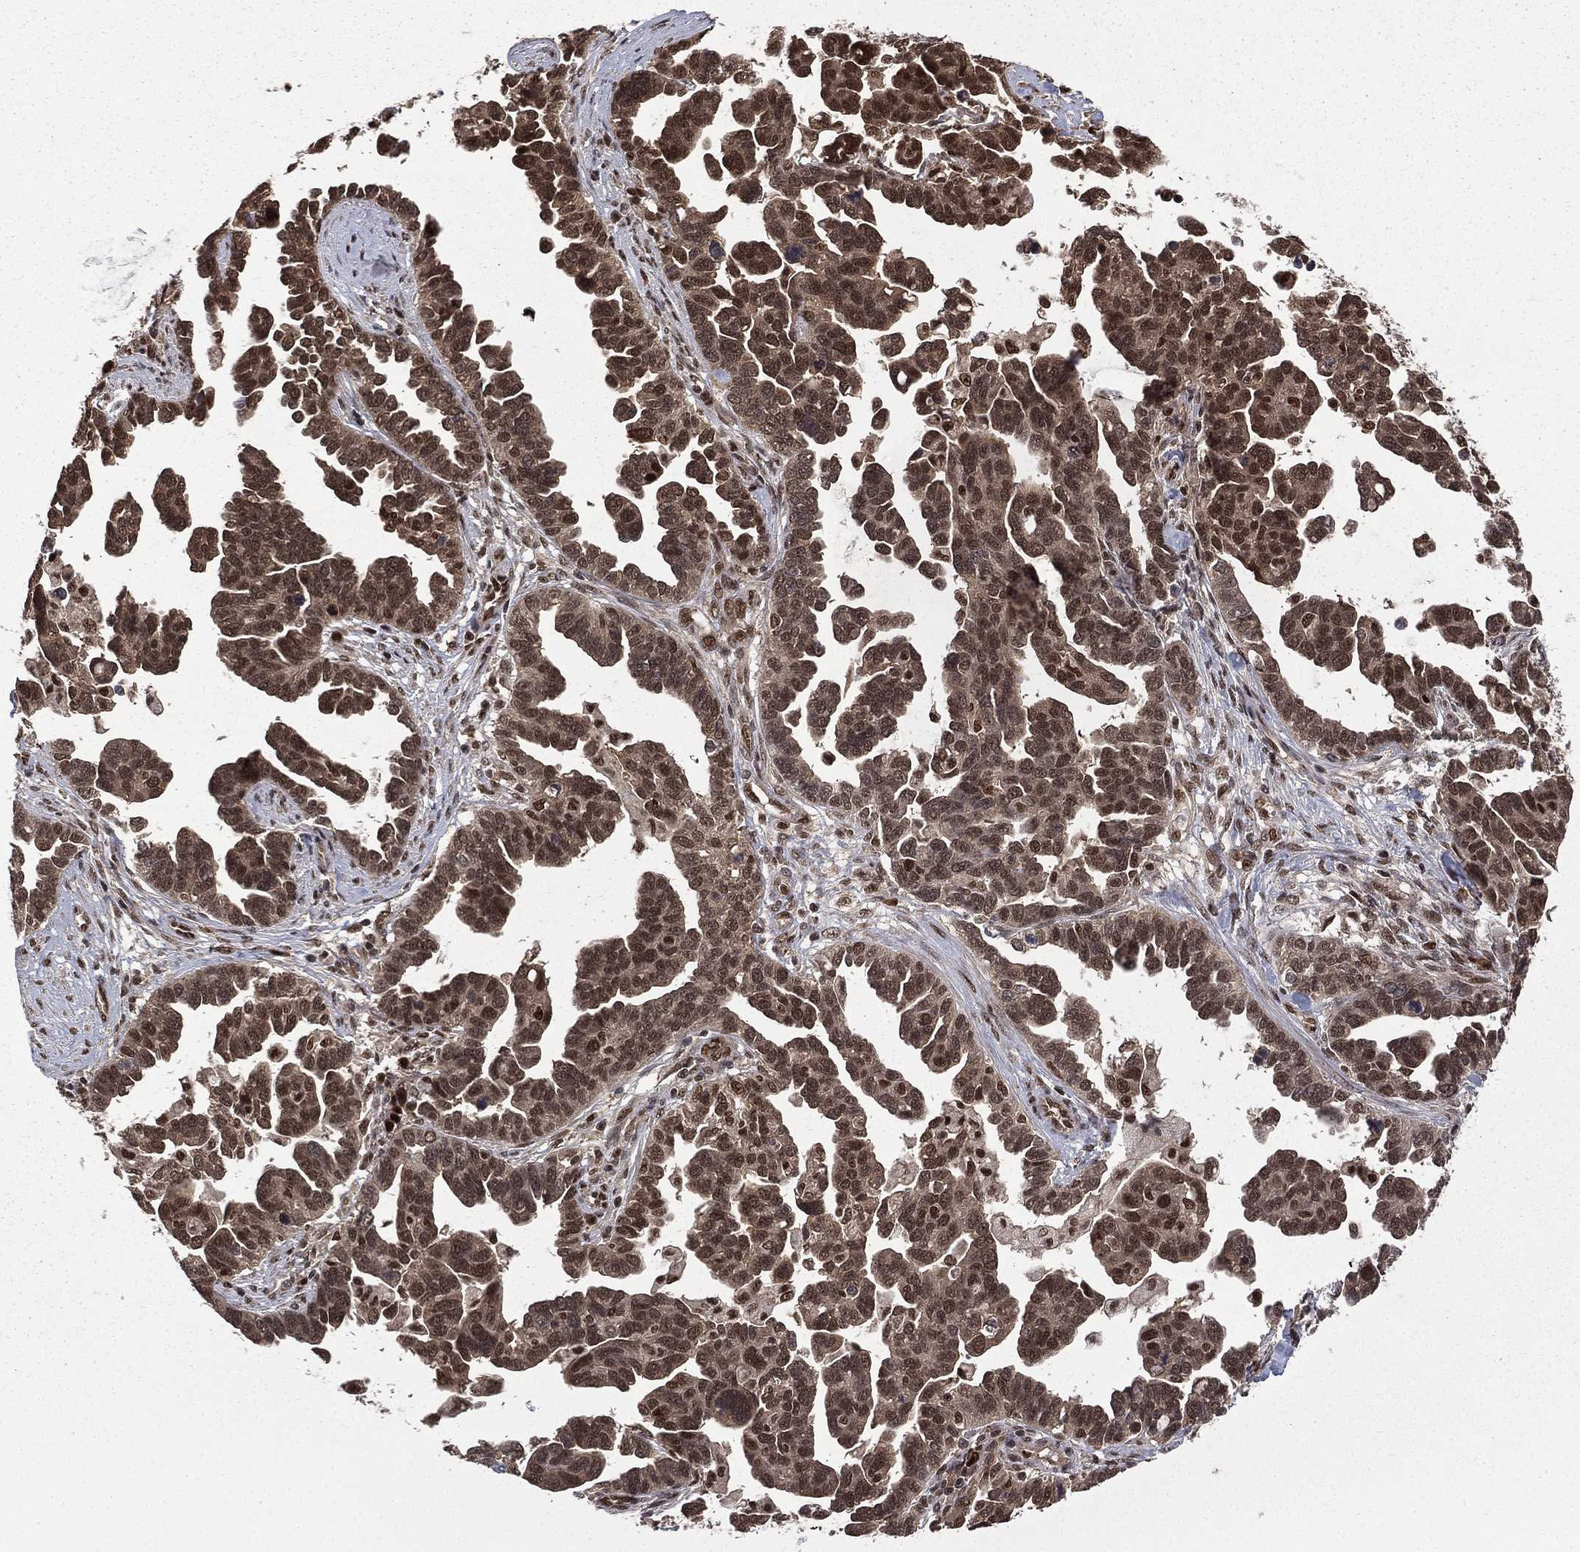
{"staining": {"intensity": "strong", "quantity": "25%-75%", "location": "nuclear"}, "tissue": "ovarian cancer", "cell_type": "Tumor cells", "image_type": "cancer", "snomed": [{"axis": "morphology", "description": "Cystadenocarcinoma, serous, NOS"}, {"axis": "topography", "description": "Ovary"}], "caption": "Ovarian serous cystadenocarcinoma was stained to show a protein in brown. There is high levels of strong nuclear staining in approximately 25%-75% of tumor cells.", "gene": "JMJD6", "patient": {"sex": "female", "age": 54}}